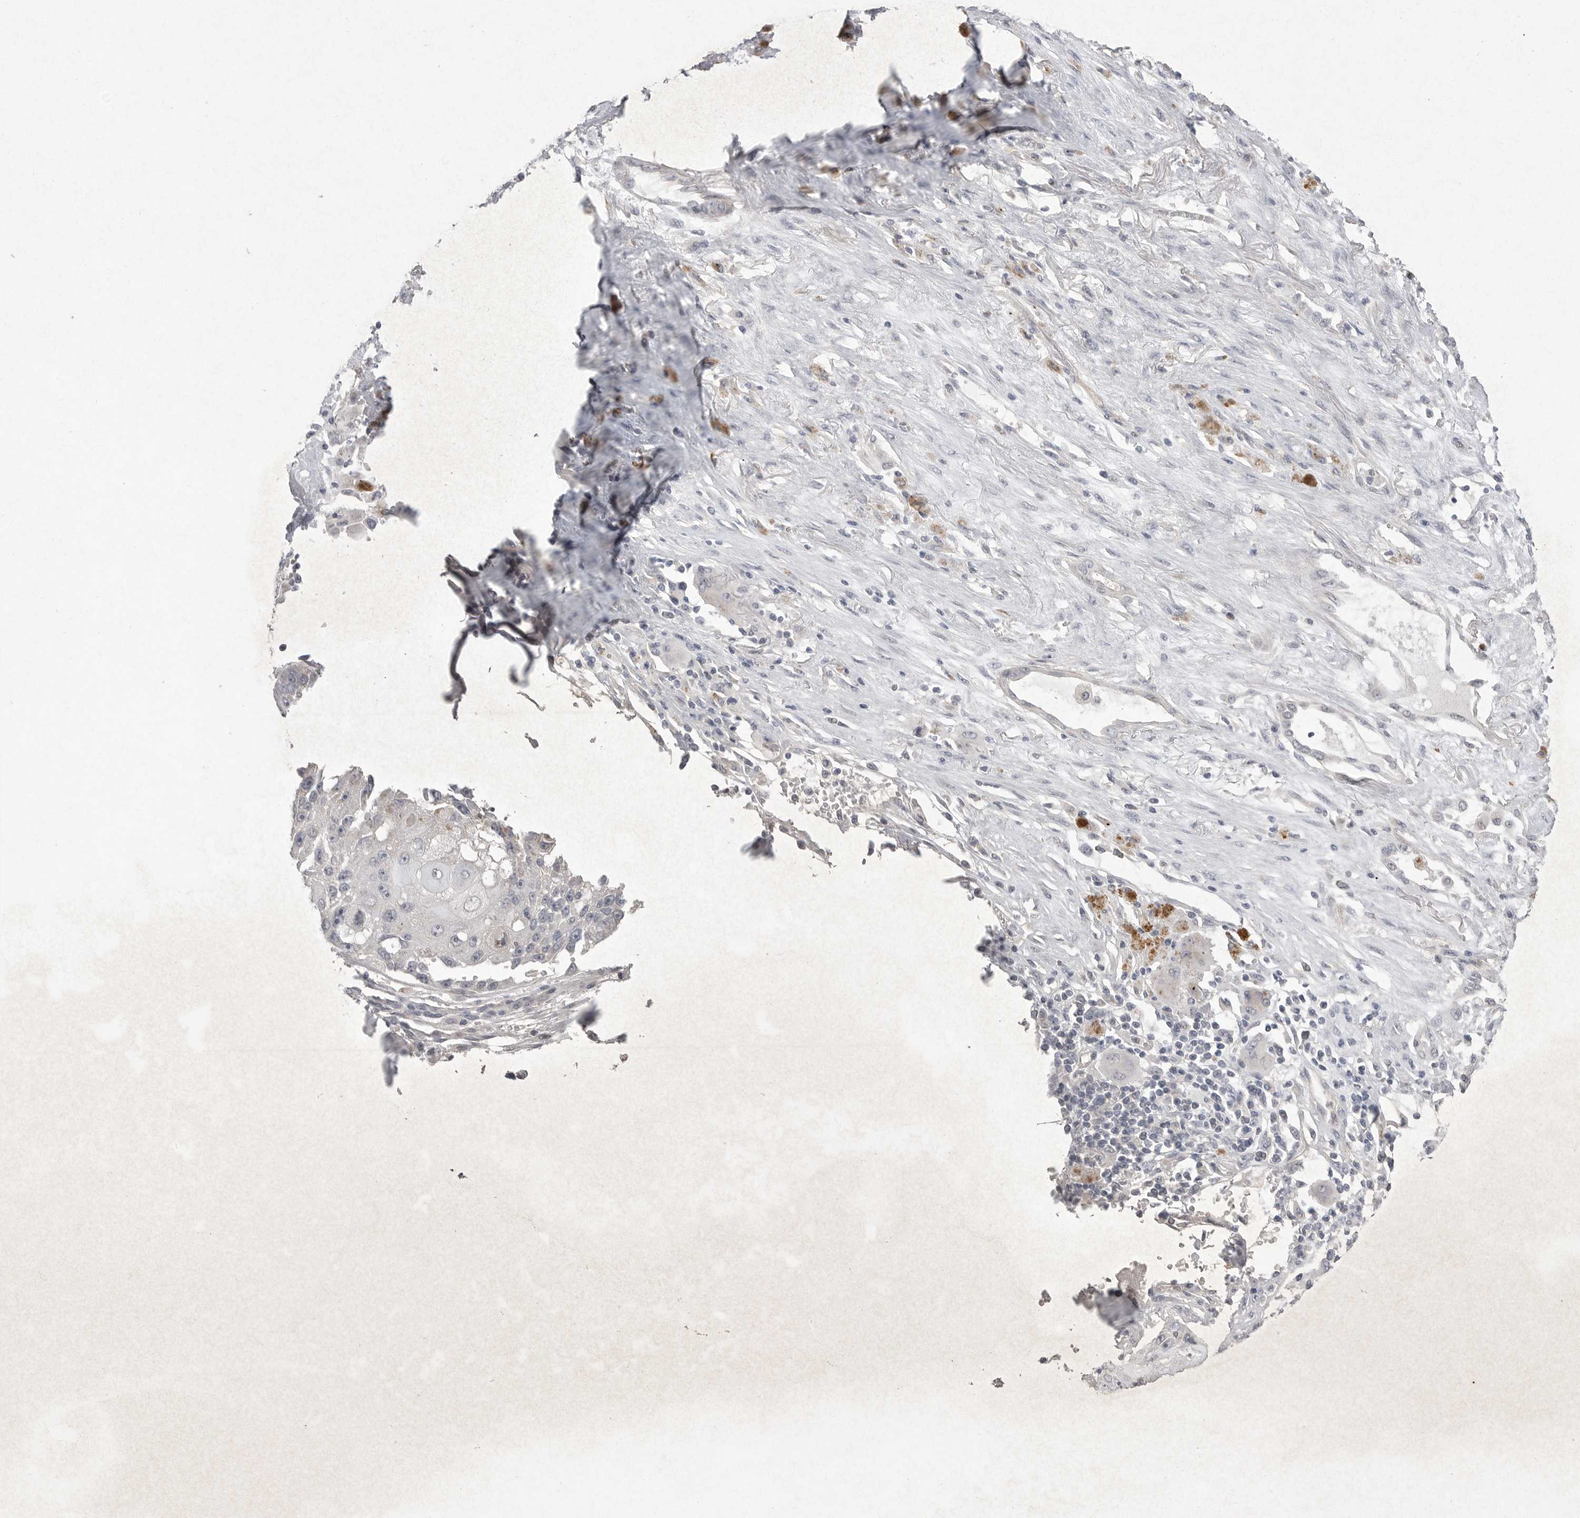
{"staining": {"intensity": "negative", "quantity": "none", "location": "none"}, "tissue": "lung cancer", "cell_type": "Tumor cells", "image_type": "cancer", "snomed": [{"axis": "morphology", "description": "Squamous cell carcinoma, NOS"}, {"axis": "topography", "description": "Lung"}], "caption": "An immunohistochemistry (IHC) photomicrograph of lung cancer is shown. There is no staining in tumor cells of lung cancer. Nuclei are stained in blue.", "gene": "VANGL2", "patient": {"sex": "male", "age": 61}}